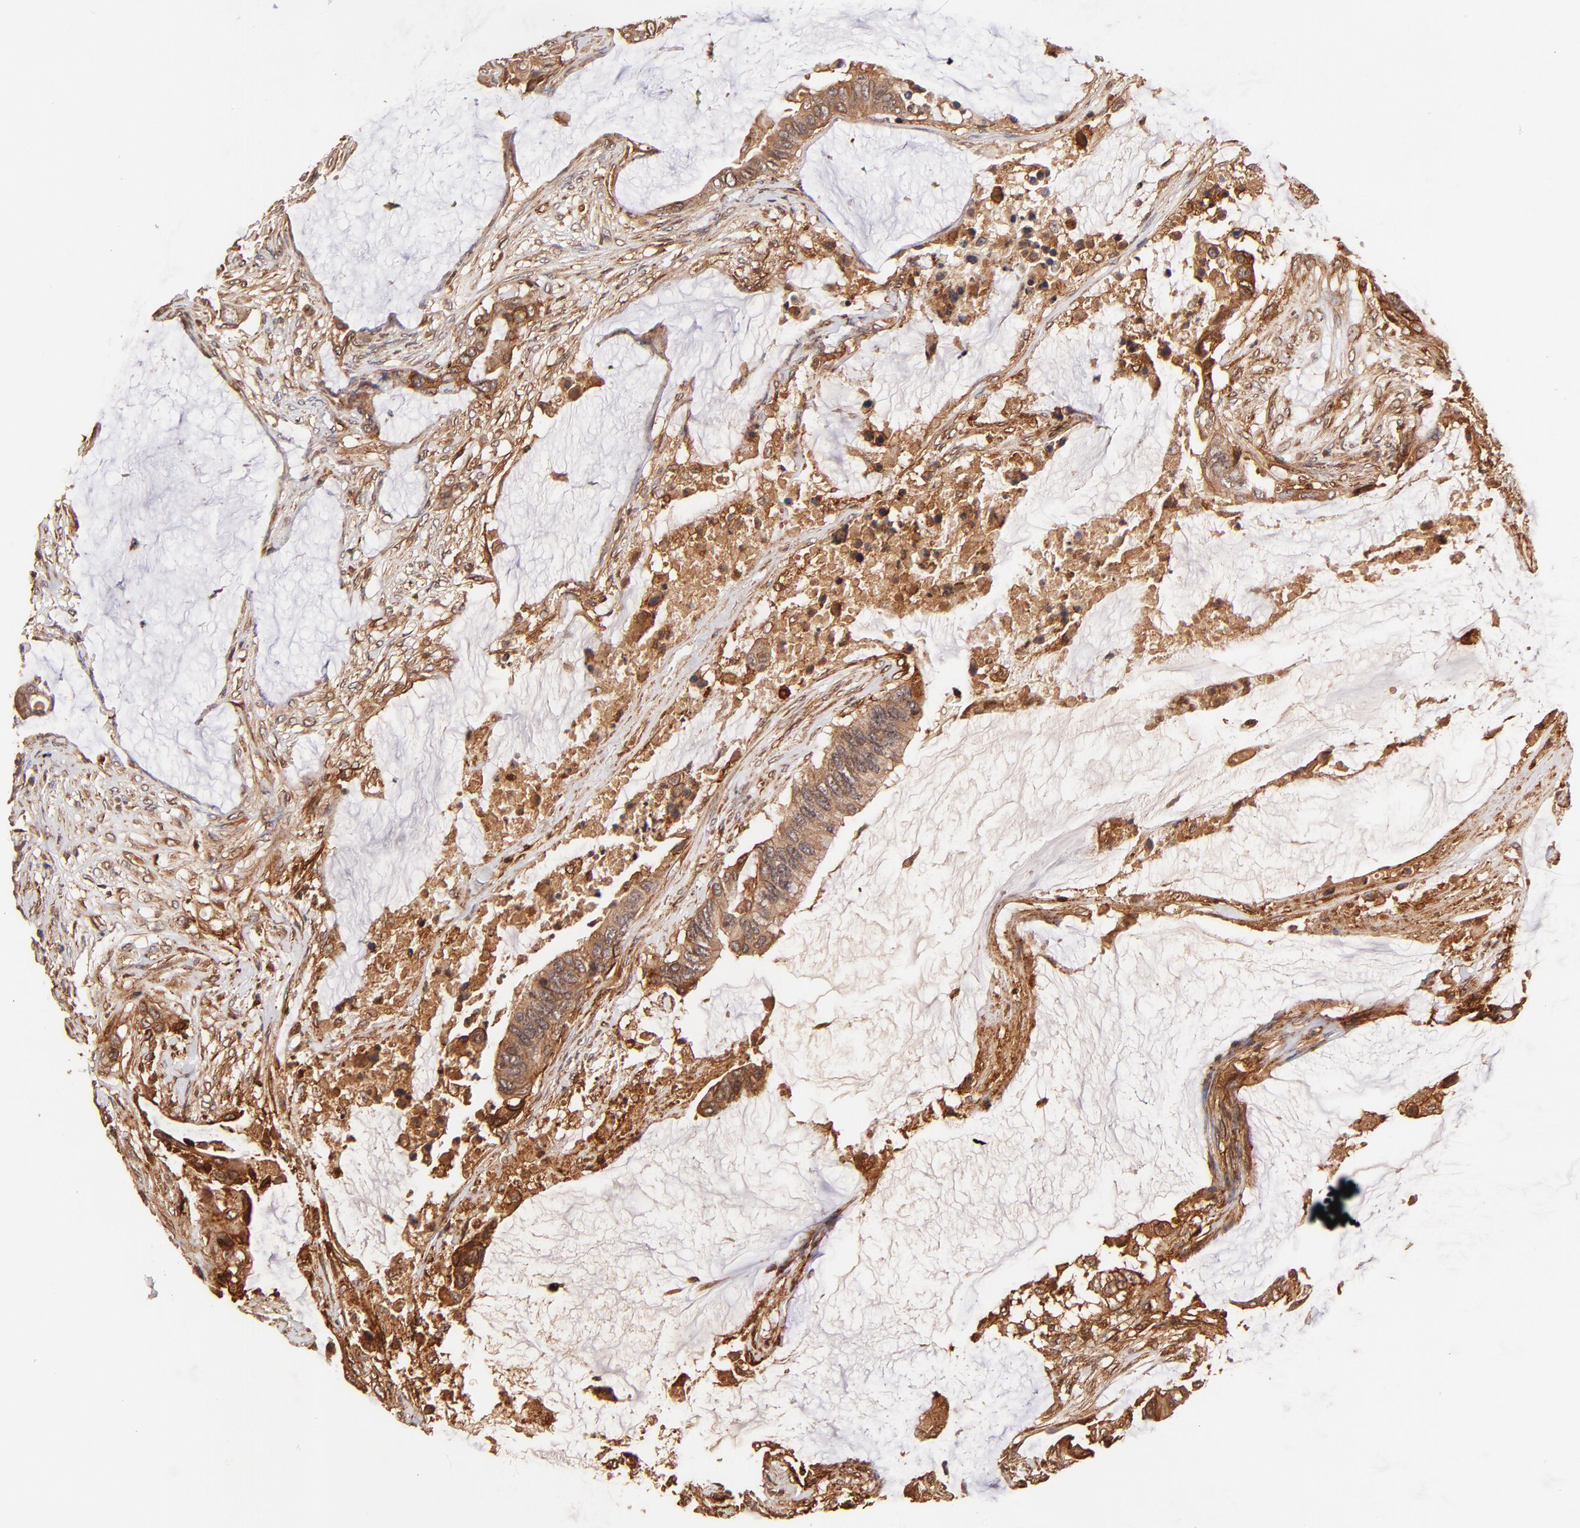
{"staining": {"intensity": "moderate", "quantity": ">75%", "location": "cytoplasmic/membranous"}, "tissue": "colorectal cancer", "cell_type": "Tumor cells", "image_type": "cancer", "snomed": [{"axis": "morphology", "description": "Adenocarcinoma, NOS"}, {"axis": "topography", "description": "Rectum"}], "caption": "Protein staining exhibits moderate cytoplasmic/membranous expression in about >75% of tumor cells in colorectal cancer.", "gene": "ITGB1", "patient": {"sex": "female", "age": 59}}